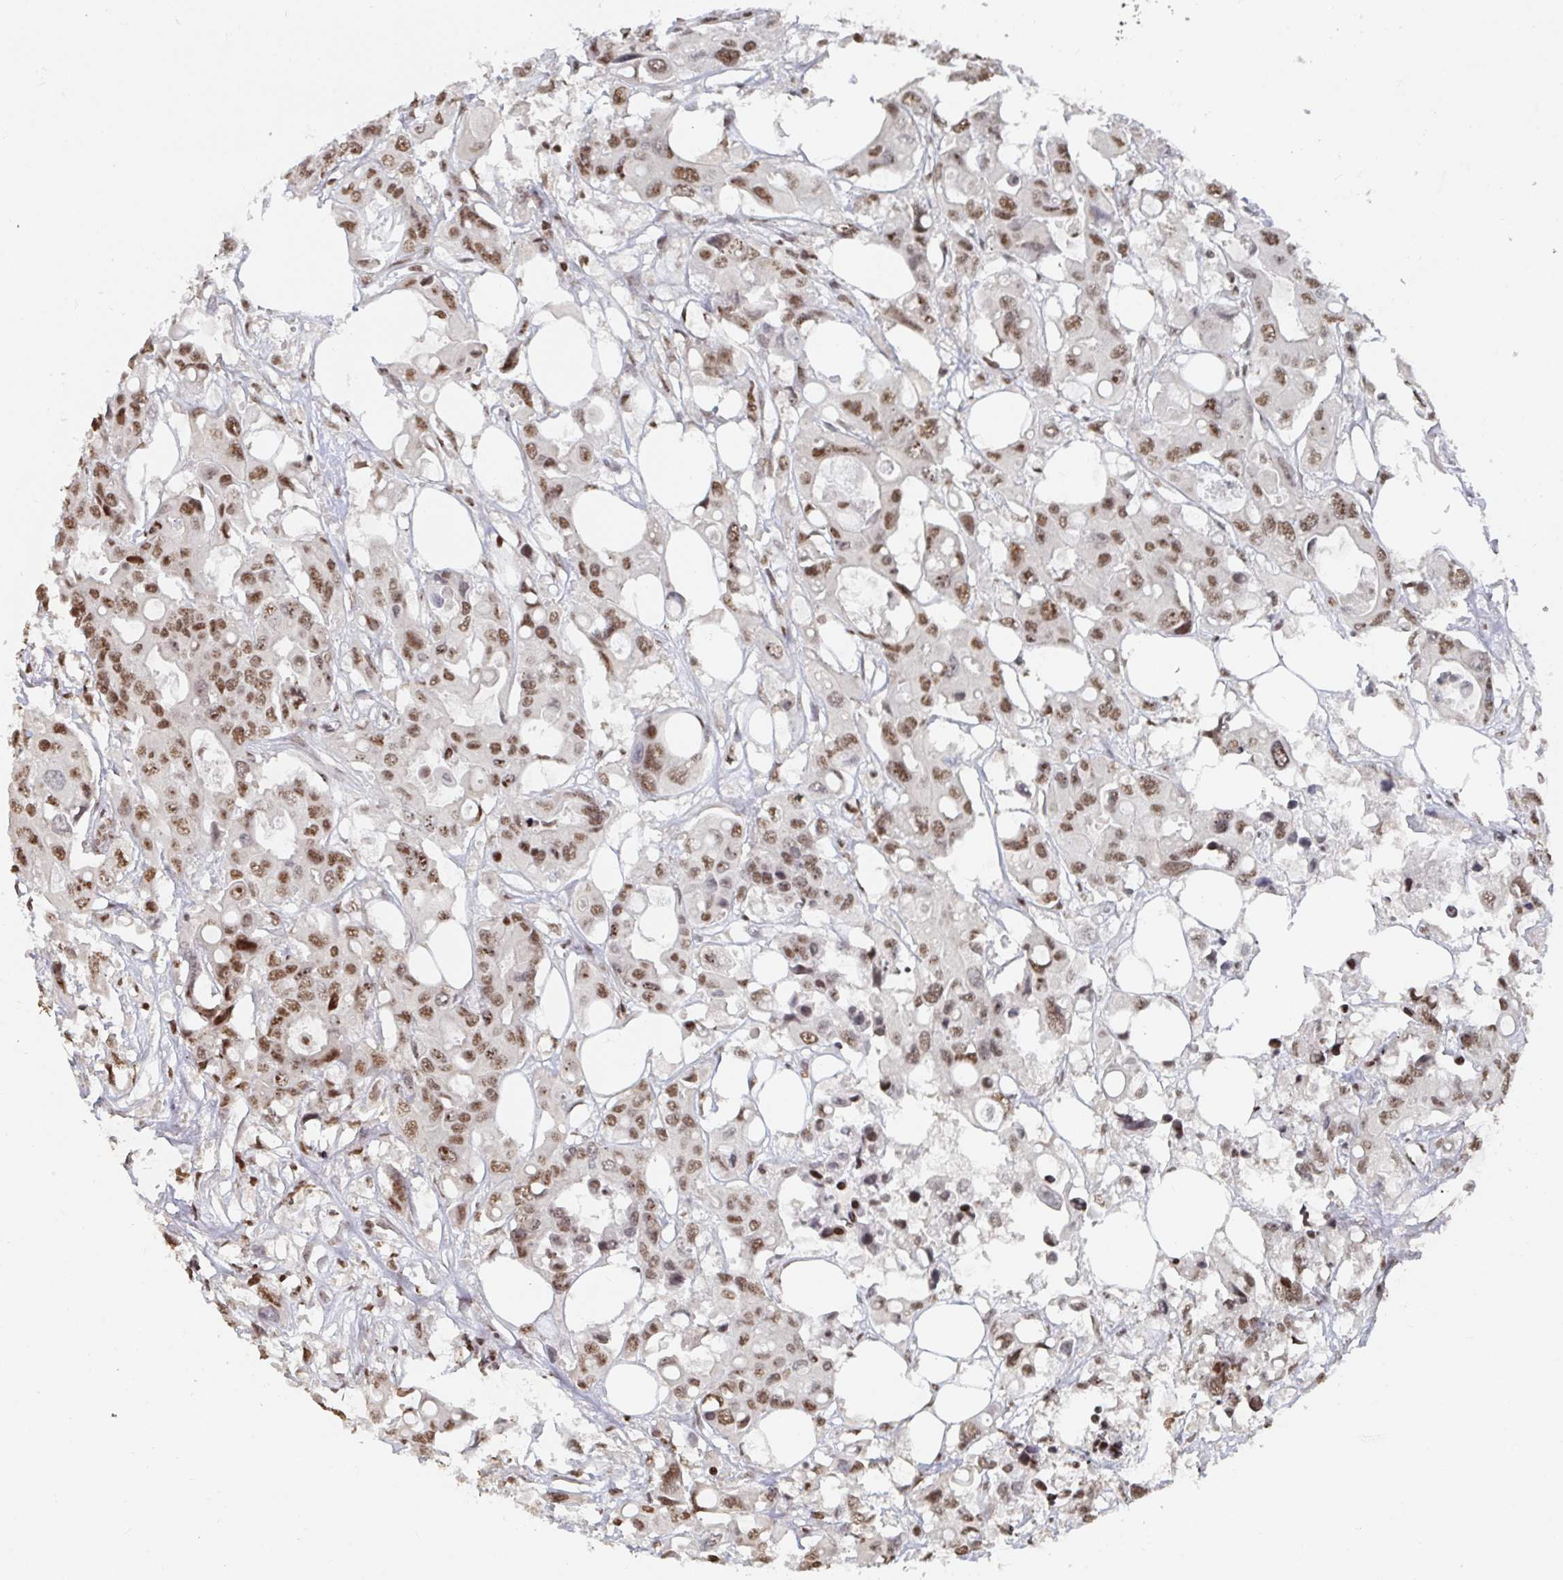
{"staining": {"intensity": "moderate", "quantity": ">75%", "location": "nuclear"}, "tissue": "colorectal cancer", "cell_type": "Tumor cells", "image_type": "cancer", "snomed": [{"axis": "morphology", "description": "Adenocarcinoma, NOS"}, {"axis": "topography", "description": "Colon"}], "caption": "Immunohistochemistry micrograph of human adenocarcinoma (colorectal) stained for a protein (brown), which reveals medium levels of moderate nuclear staining in about >75% of tumor cells.", "gene": "ZDHHC12", "patient": {"sex": "male", "age": 77}}